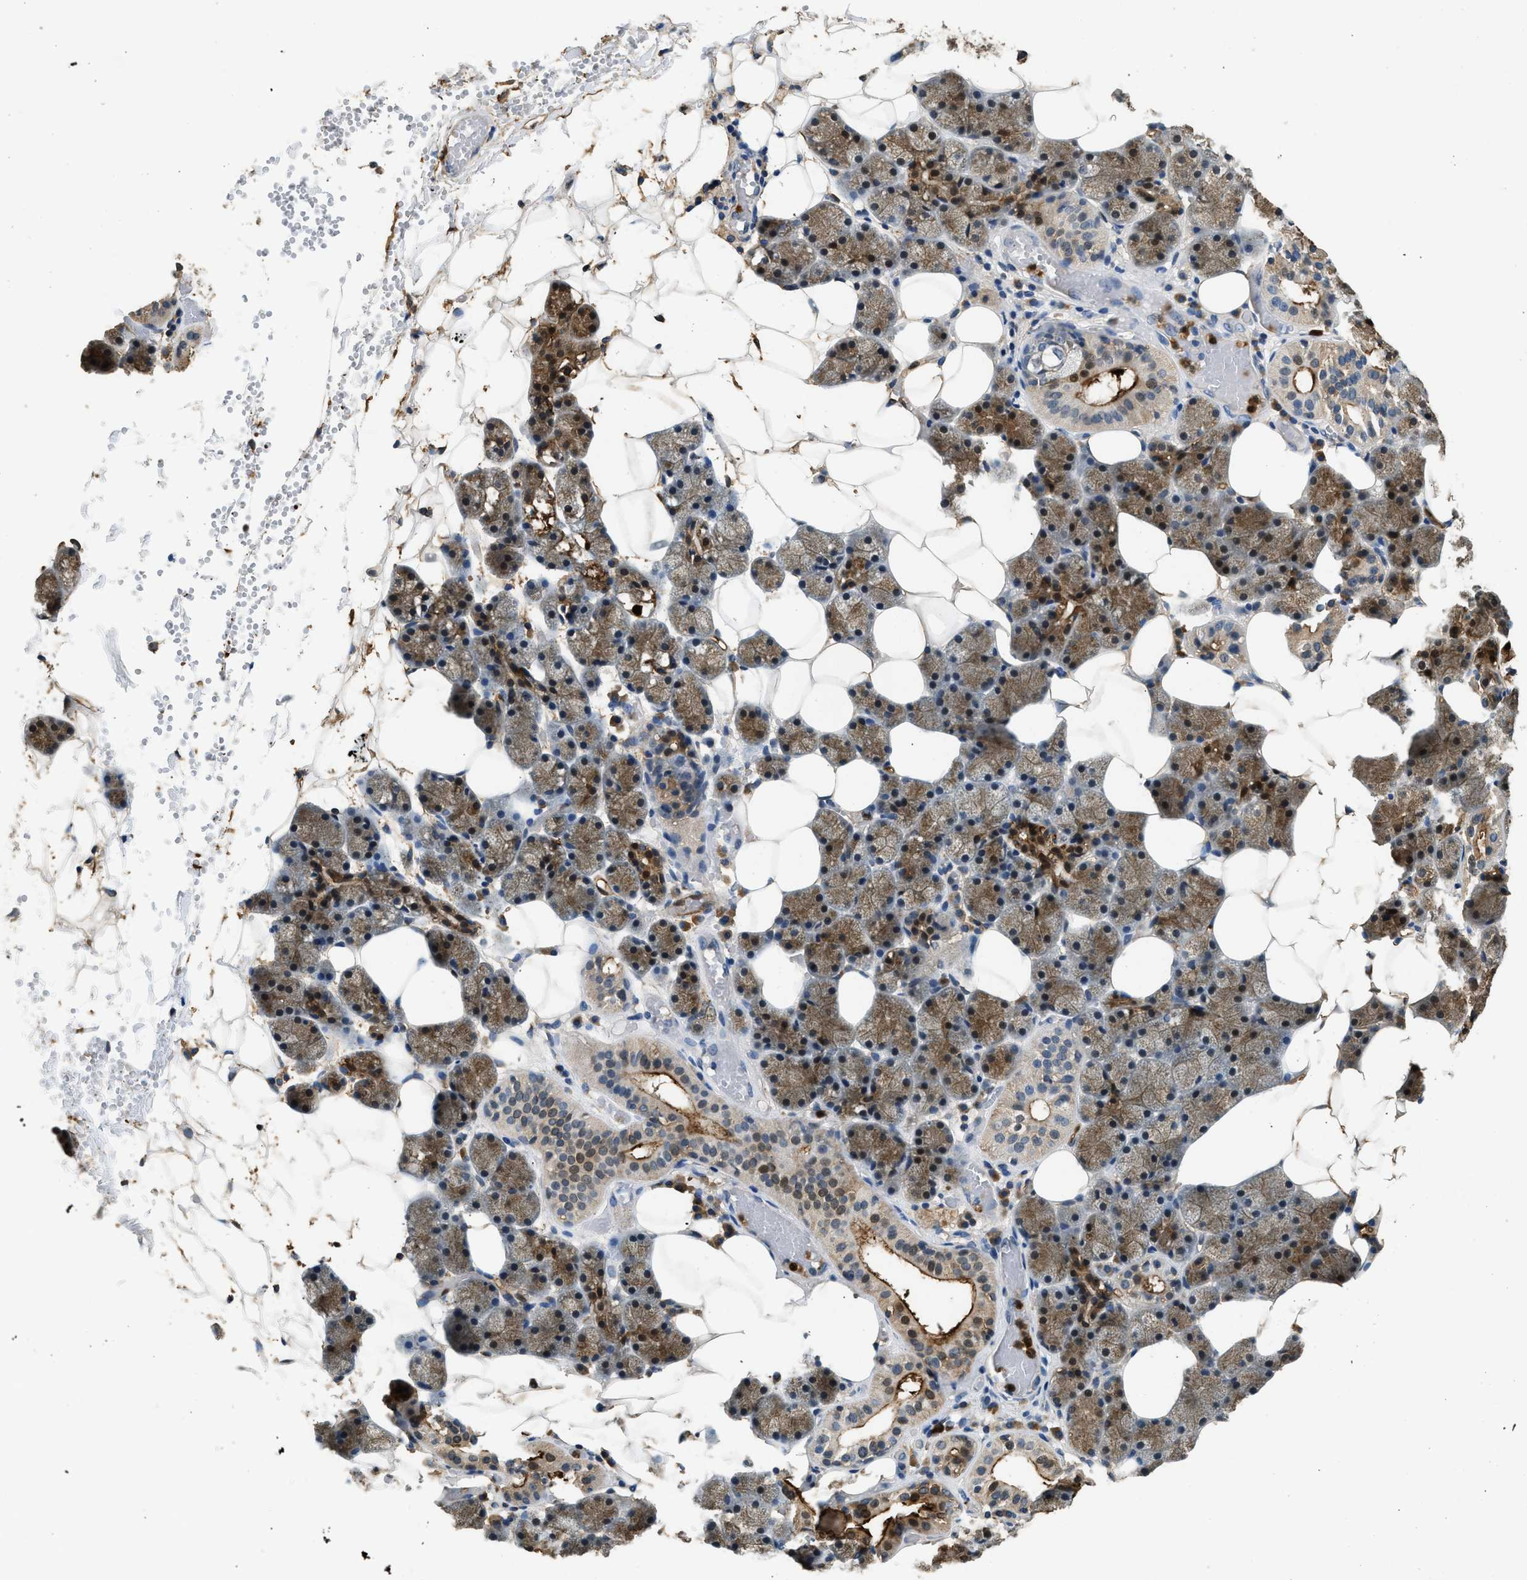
{"staining": {"intensity": "moderate", "quantity": "25%-75%", "location": "cytoplasmic/membranous,nuclear"}, "tissue": "salivary gland", "cell_type": "Glandular cells", "image_type": "normal", "snomed": [{"axis": "morphology", "description": "Normal tissue, NOS"}, {"axis": "topography", "description": "Salivary gland"}], "caption": "A brown stain highlights moderate cytoplasmic/membranous,nuclear expression of a protein in glandular cells of unremarkable human salivary gland.", "gene": "ANXA3", "patient": {"sex": "female", "age": 33}}